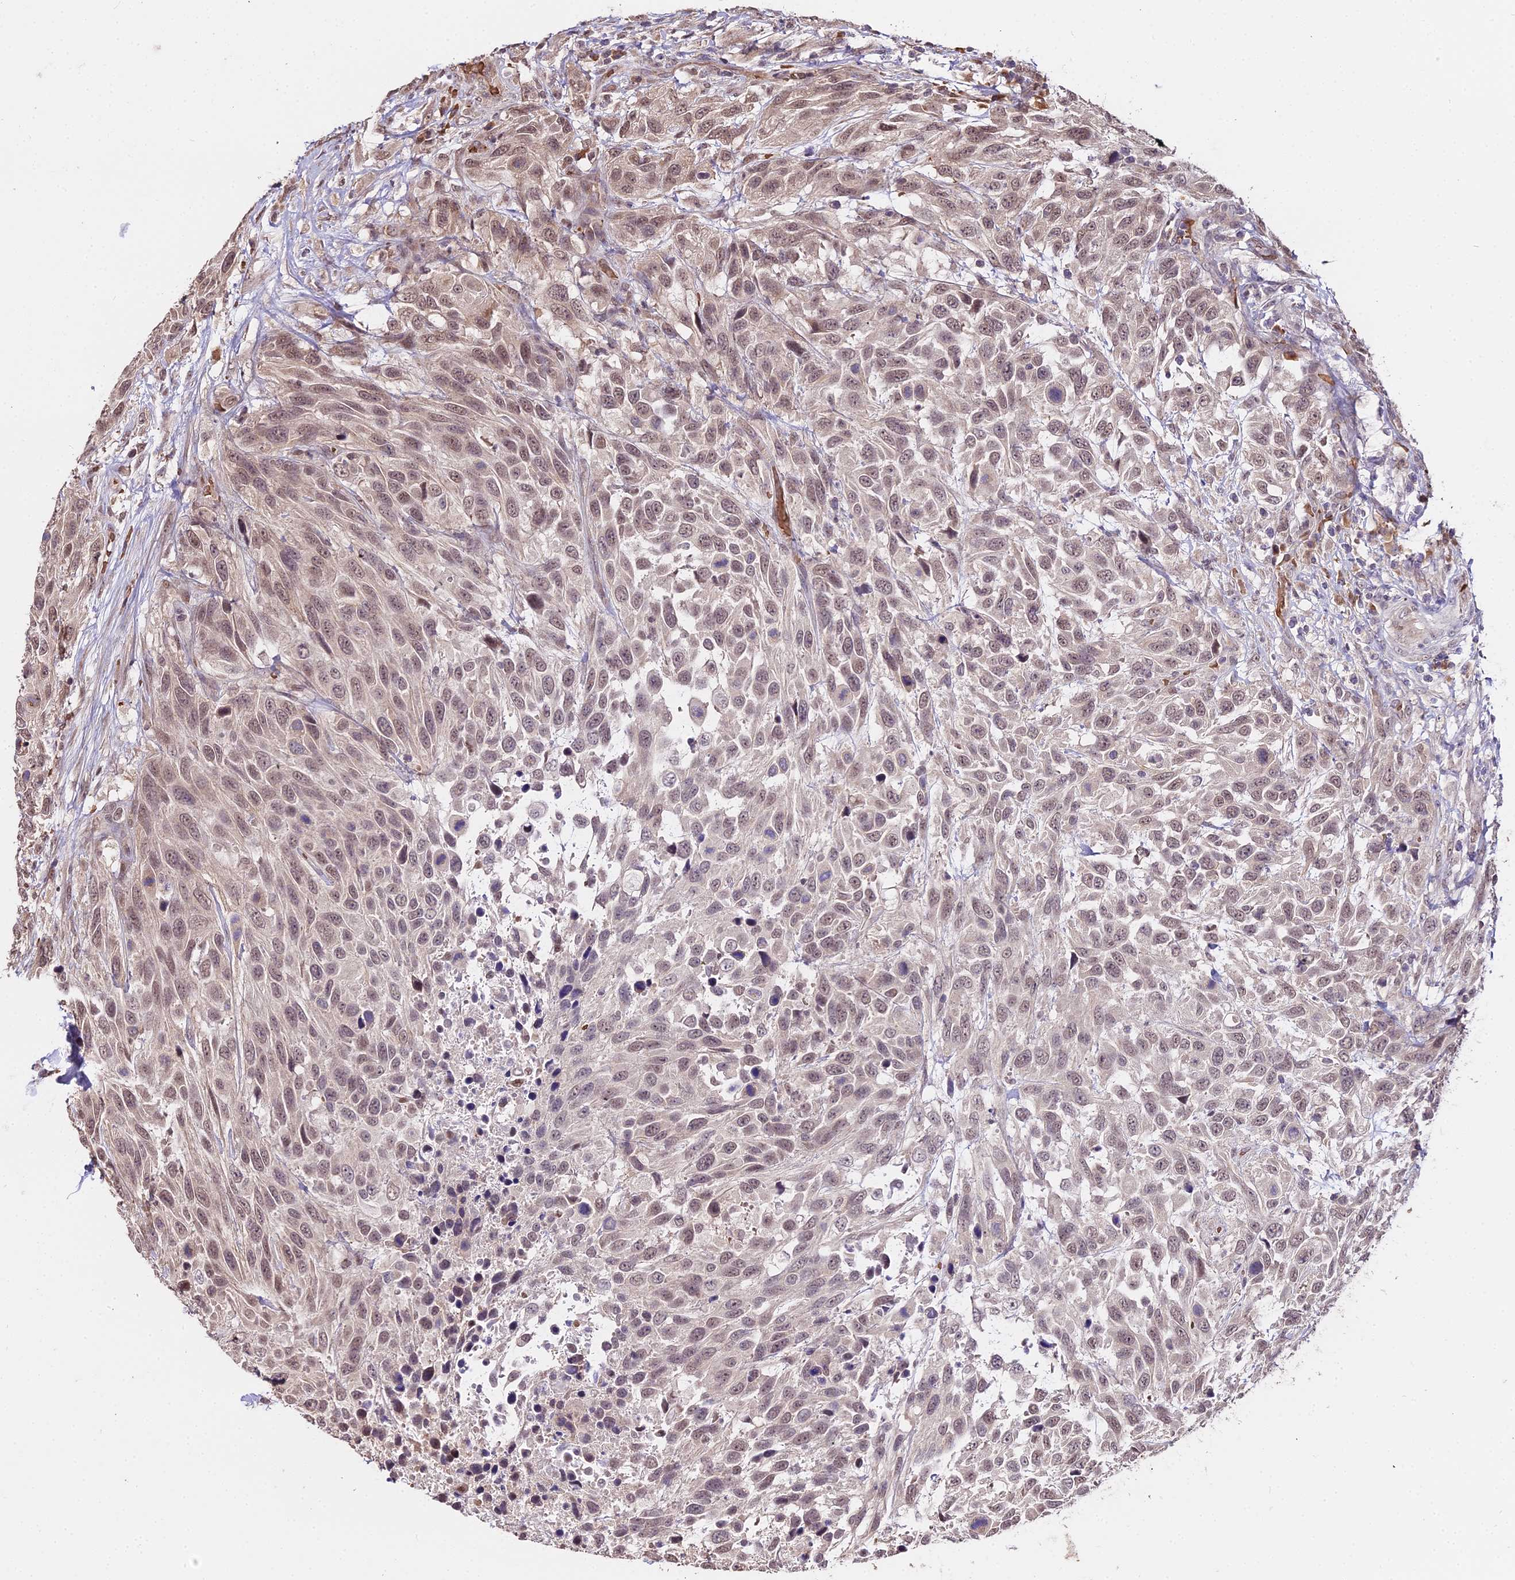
{"staining": {"intensity": "weak", "quantity": ">75%", "location": "nuclear"}, "tissue": "urothelial cancer", "cell_type": "Tumor cells", "image_type": "cancer", "snomed": [{"axis": "morphology", "description": "Urothelial carcinoma, High grade"}, {"axis": "topography", "description": "Urinary bladder"}], "caption": "Weak nuclear staining for a protein is present in approximately >75% of tumor cells of urothelial cancer using immunohistochemistry.", "gene": "ZDBF2", "patient": {"sex": "female", "age": 70}}